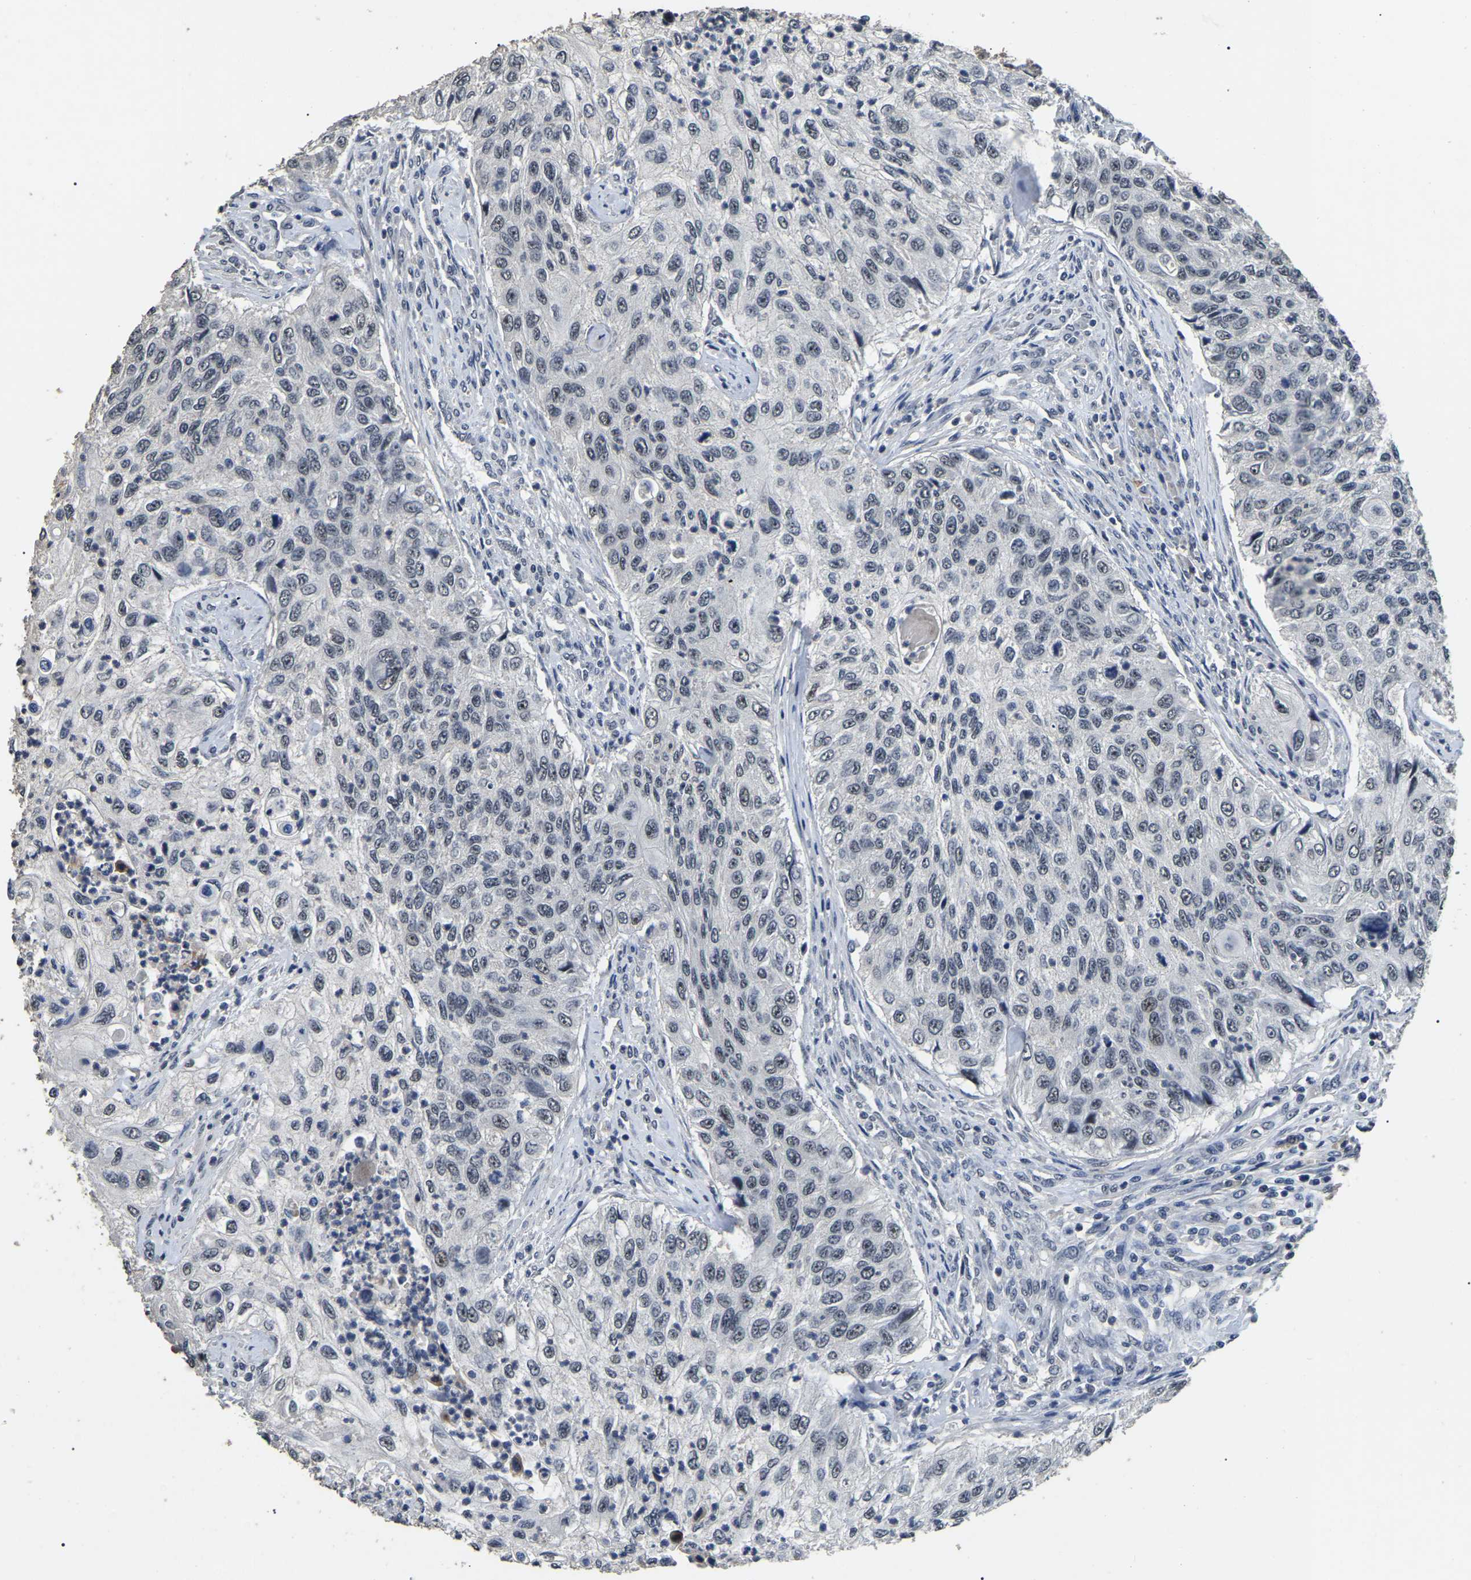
{"staining": {"intensity": "weak", "quantity": "<25%", "location": "nuclear"}, "tissue": "urothelial cancer", "cell_type": "Tumor cells", "image_type": "cancer", "snomed": [{"axis": "morphology", "description": "Urothelial carcinoma, High grade"}, {"axis": "topography", "description": "Urinary bladder"}], "caption": "A high-resolution photomicrograph shows immunohistochemistry (IHC) staining of high-grade urothelial carcinoma, which displays no significant staining in tumor cells.", "gene": "PPM1E", "patient": {"sex": "female", "age": 60}}